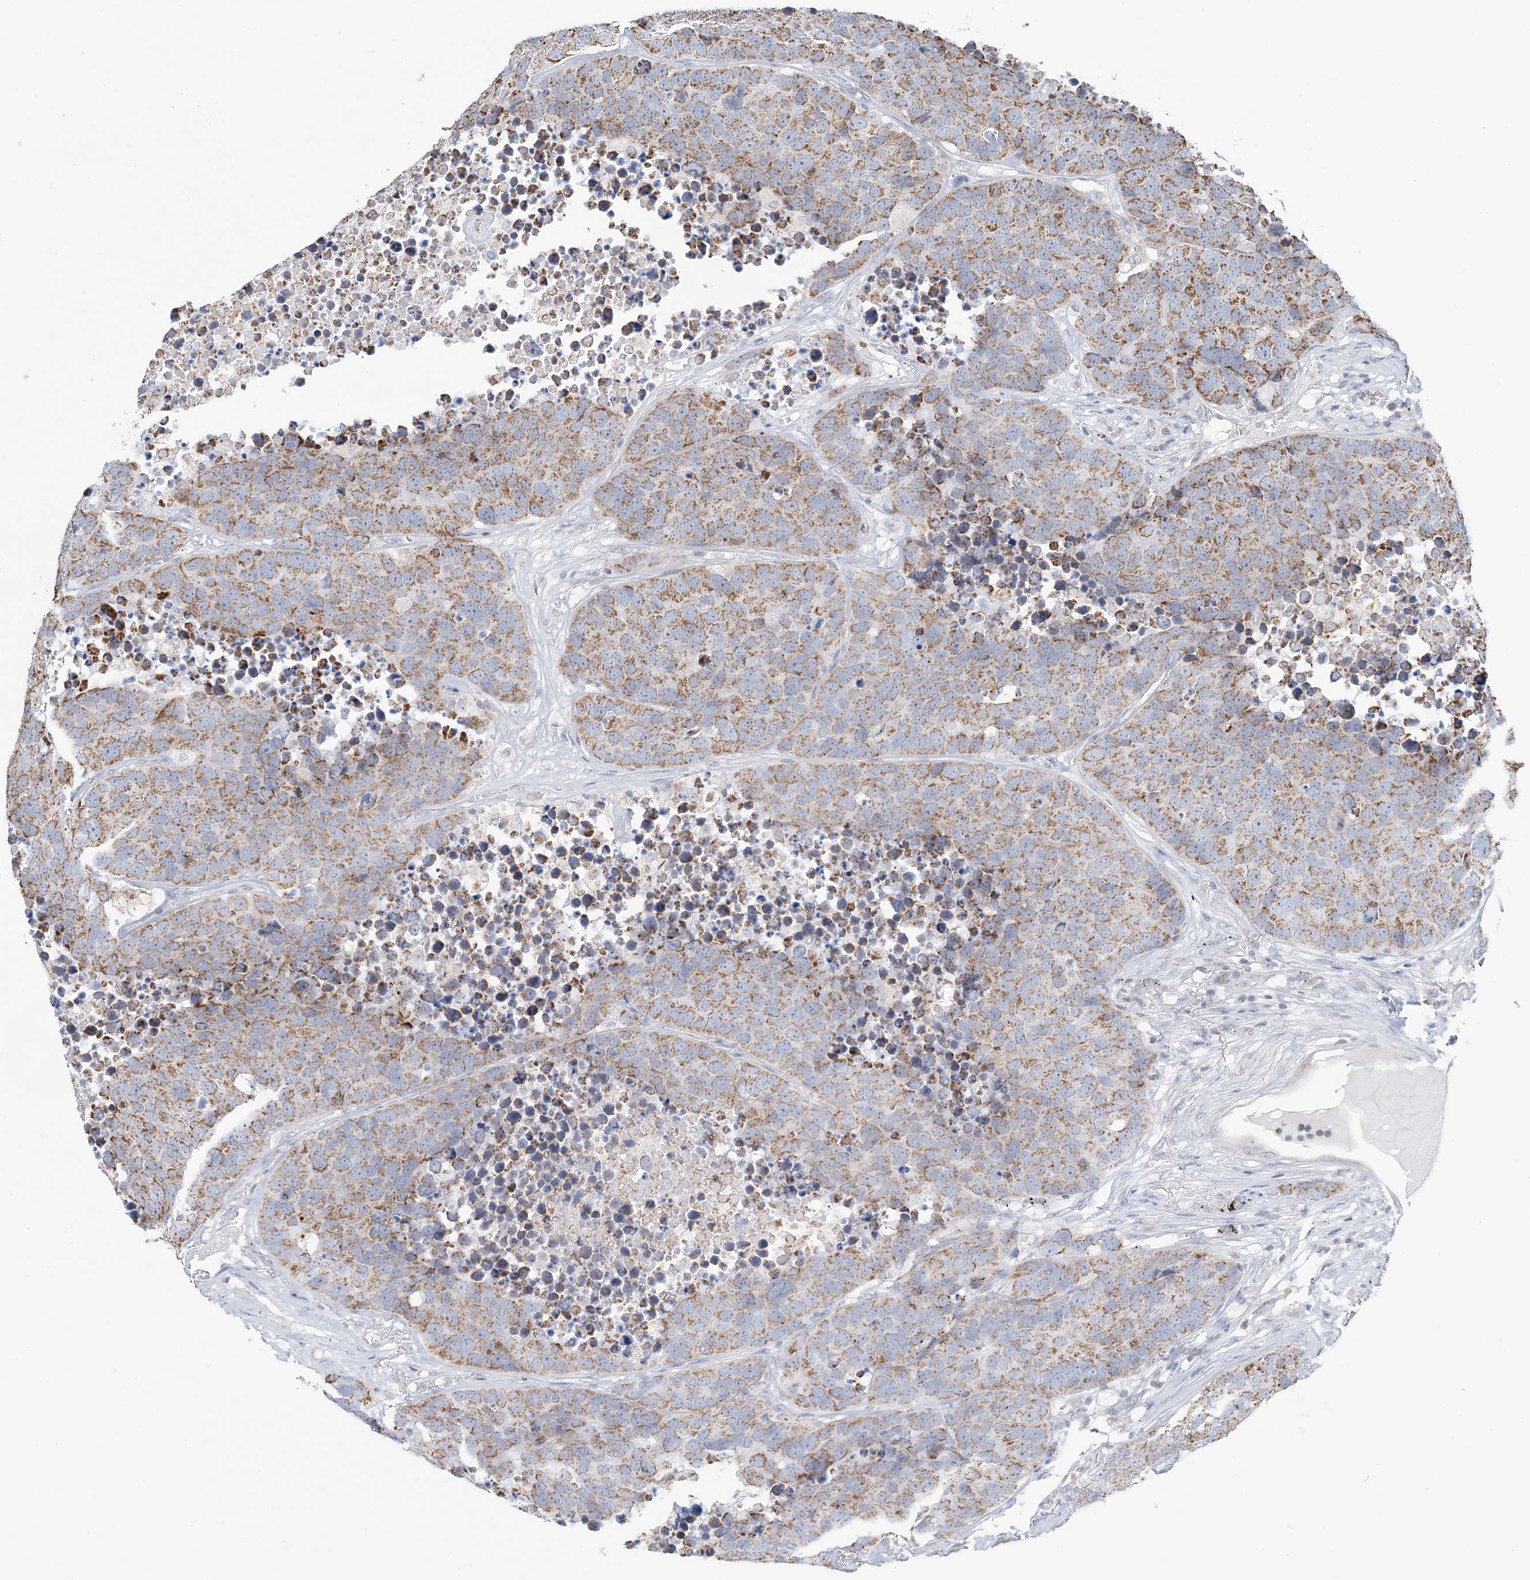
{"staining": {"intensity": "moderate", "quantity": ">75%", "location": "cytoplasmic/membranous"}, "tissue": "carcinoid", "cell_type": "Tumor cells", "image_type": "cancer", "snomed": [{"axis": "morphology", "description": "Carcinoid, malignant, NOS"}, {"axis": "topography", "description": "Lung"}], "caption": "This is a histology image of IHC staining of carcinoid (malignant), which shows moderate staining in the cytoplasmic/membranous of tumor cells.", "gene": "BDH1", "patient": {"sex": "male", "age": 60}}